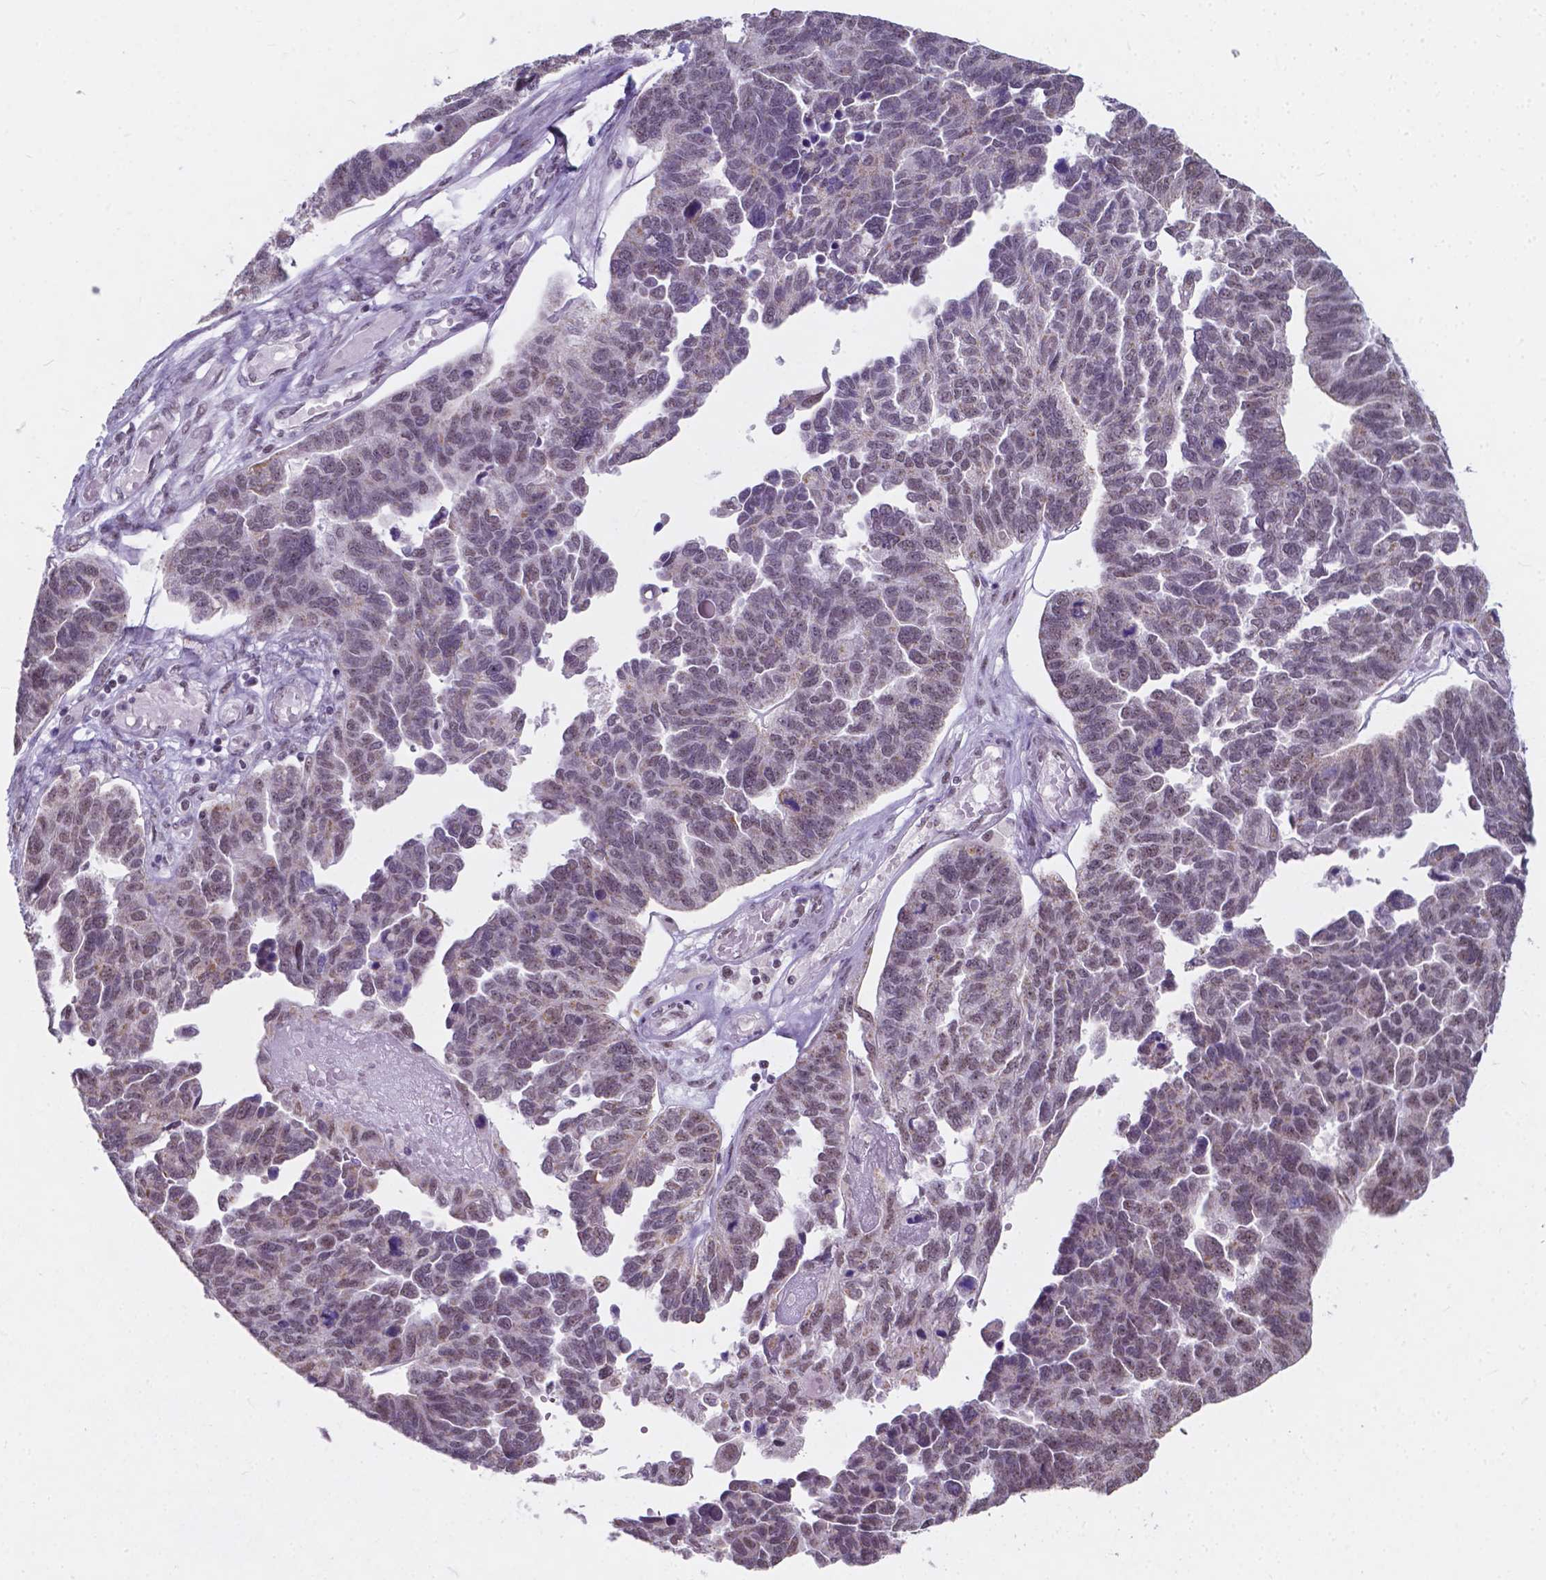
{"staining": {"intensity": "weak", "quantity": "25%-75%", "location": "nuclear"}, "tissue": "ovarian cancer", "cell_type": "Tumor cells", "image_type": "cancer", "snomed": [{"axis": "morphology", "description": "Cystadenocarcinoma, serous, NOS"}, {"axis": "topography", "description": "Ovary"}], "caption": "Brown immunohistochemical staining in ovarian cancer (serous cystadenocarcinoma) reveals weak nuclear positivity in about 25%-75% of tumor cells. (IHC, brightfield microscopy, high magnification).", "gene": "BCAS2", "patient": {"sex": "female", "age": 64}}